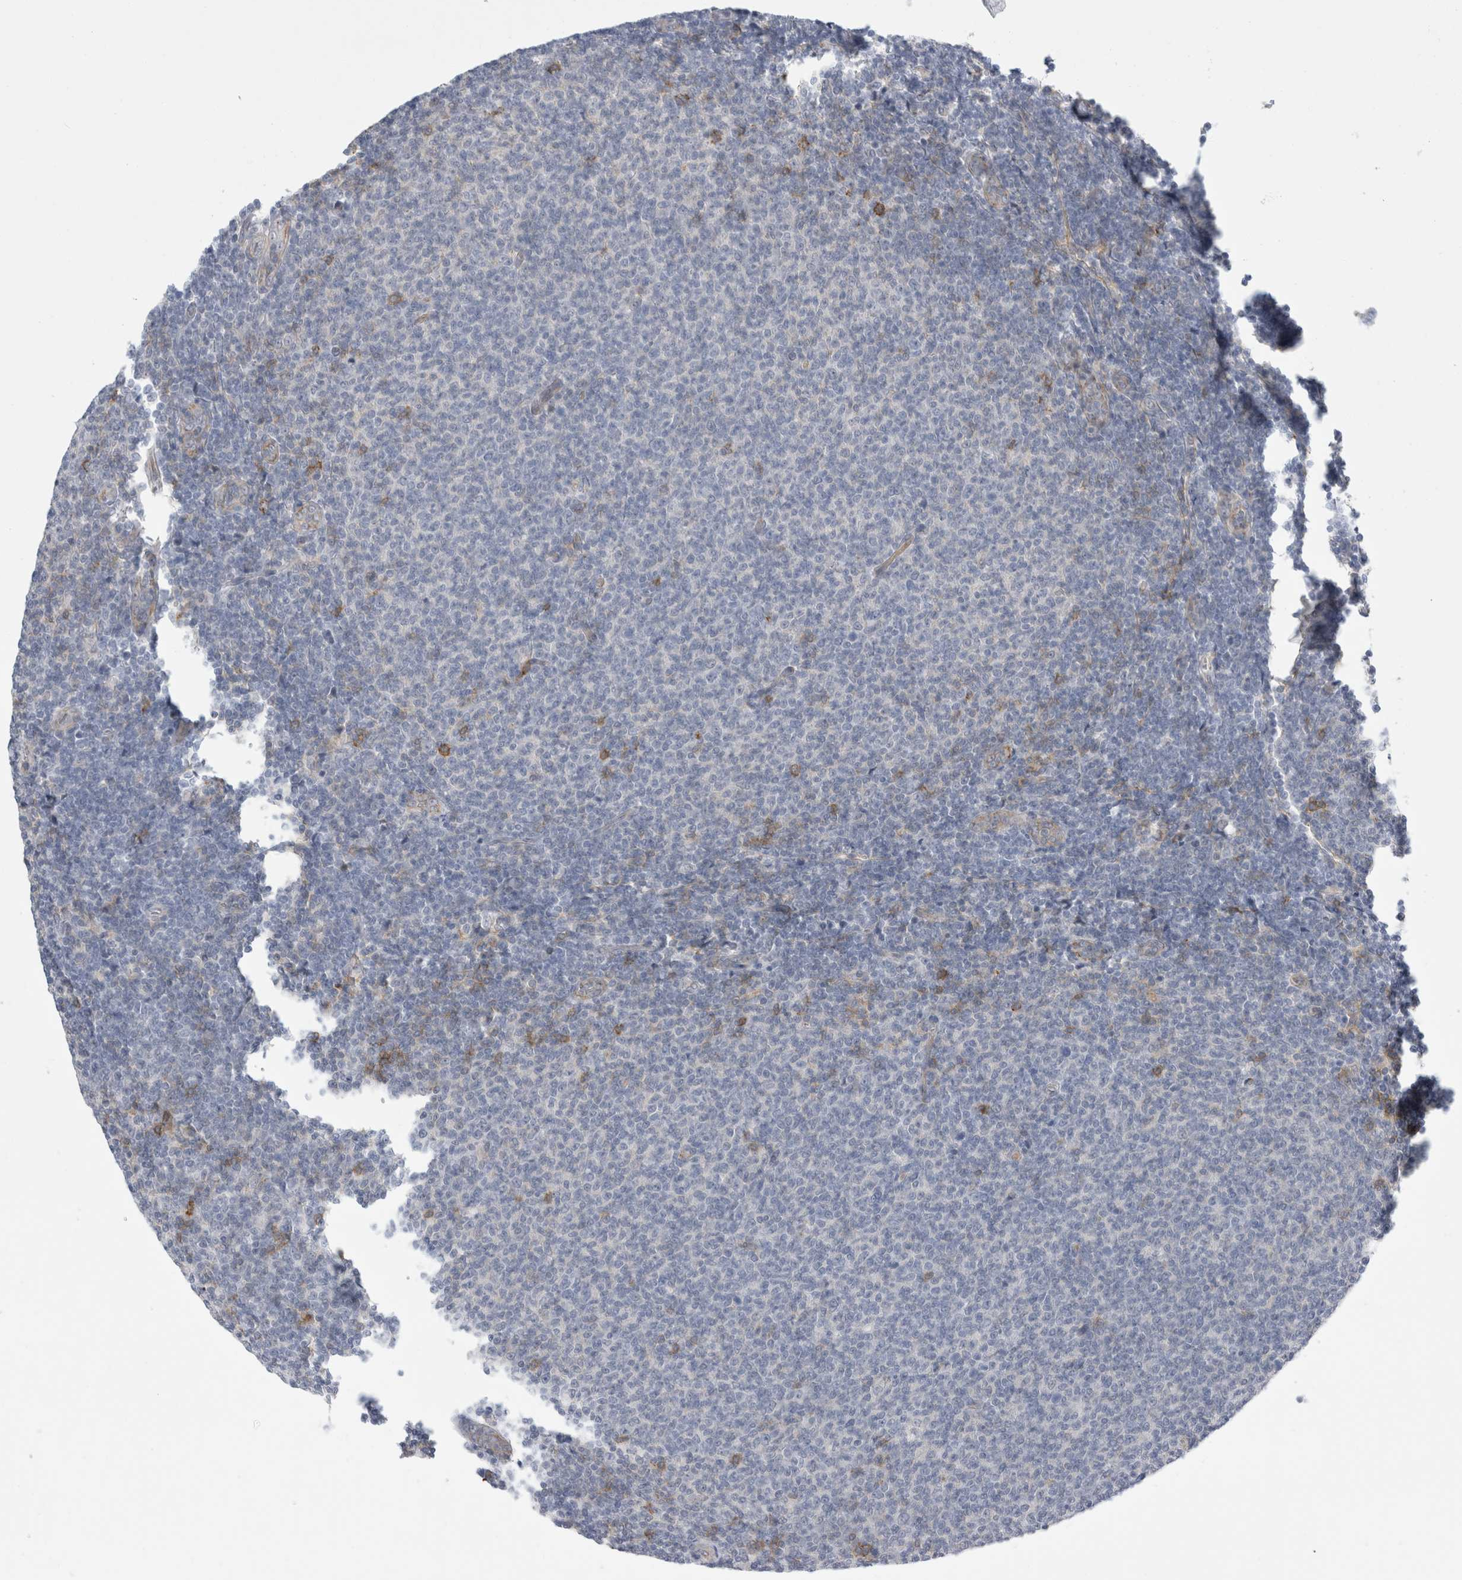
{"staining": {"intensity": "negative", "quantity": "none", "location": "none"}, "tissue": "lymphoma", "cell_type": "Tumor cells", "image_type": "cancer", "snomed": [{"axis": "morphology", "description": "Malignant lymphoma, non-Hodgkin's type, Low grade"}, {"axis": "topography", "description": "Lymph node"}], "caption": "Immunohistochemistry of low-grade malignant lymphoma, non-Hodgkin's type shows no positivity in tumor cells.", "gene": "VANGL1", "patient": {"sex": "male", "age": 66}}